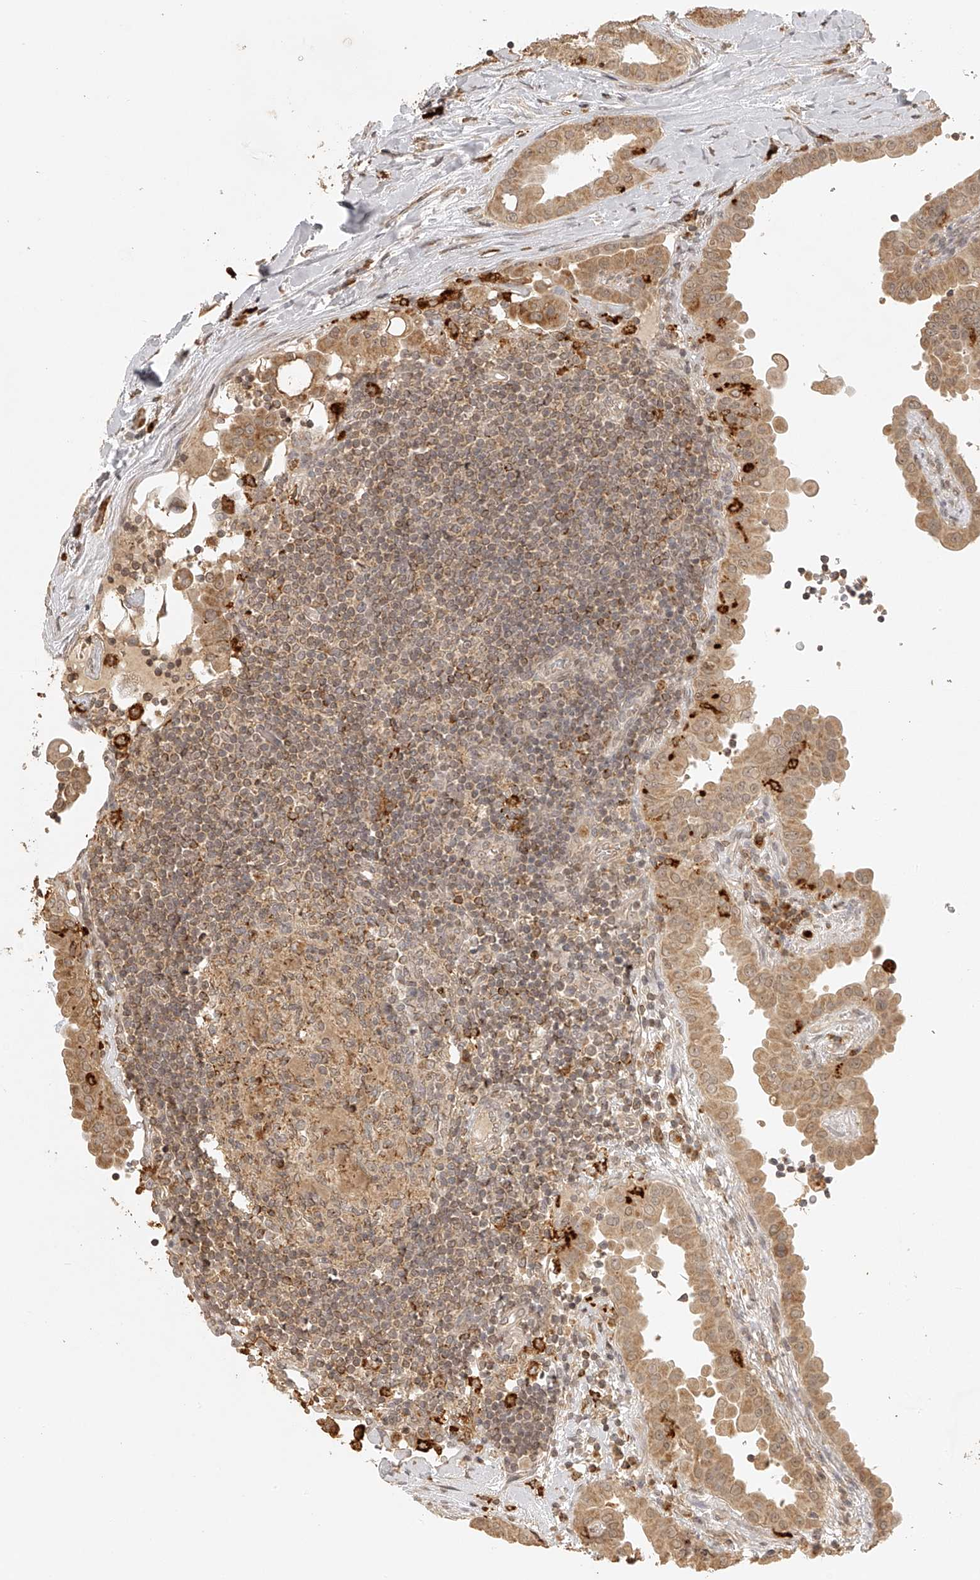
{"staining": {"intensity": "moderate", "quantity": ">75%", "location": "cytoplasmic/membranous"}, "tissue": "thyroid cancer", "cell_type": "Tumor cells", "image_type": "cancer", "snomed": [{"axis": "morphology", "description": "Papillary adenocarcinoma, NOS"}, {"axis": "topography", "description": "Thyroid gland"}], "caption": "Human thyroid cancer stained with a protein marker demonstrates moderate staining in tumor cells.", "gene": "BCL2L11", "patient": {"sex": "male", "age": 33}}